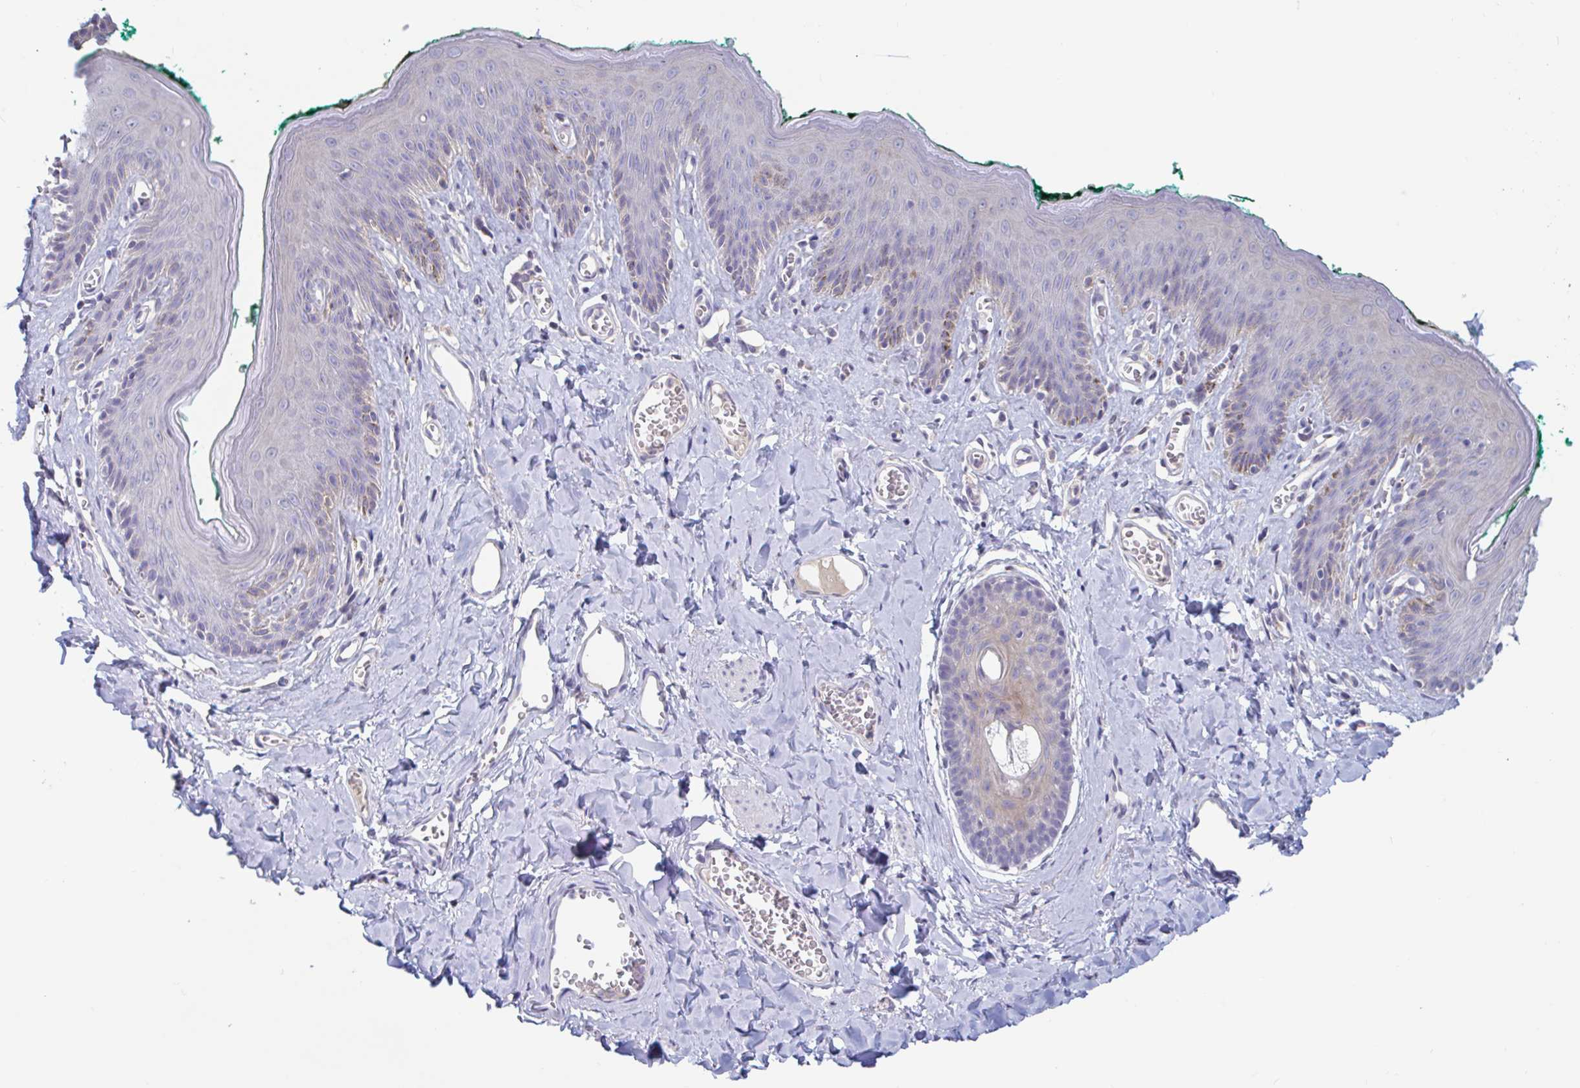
{"staining": {"intensity": "moderate", "quantity": "<25%", "location": "cytoplasmic/membranous"}, "tissue": "skin", "cell_type": "Epidermal cells", "image_type": "normal", "snomed": [{"axis": "morphology", "description": "Normal tissue, NOS"}, {"axis": "topography", "description": "Vulva"}, {"axis": "topography", "description": "Peripheral nerve tissue"}], "caption": "Skin stained for a protein displays moderate cytoplasmic/membranous positivity in epidermal cells. (DAB (3,3'-diaminobenzidine) IHC with brightfield microscopy, high magnification).", "gene": "UNKL", "patient": {"sex": "female", "age": 66}}